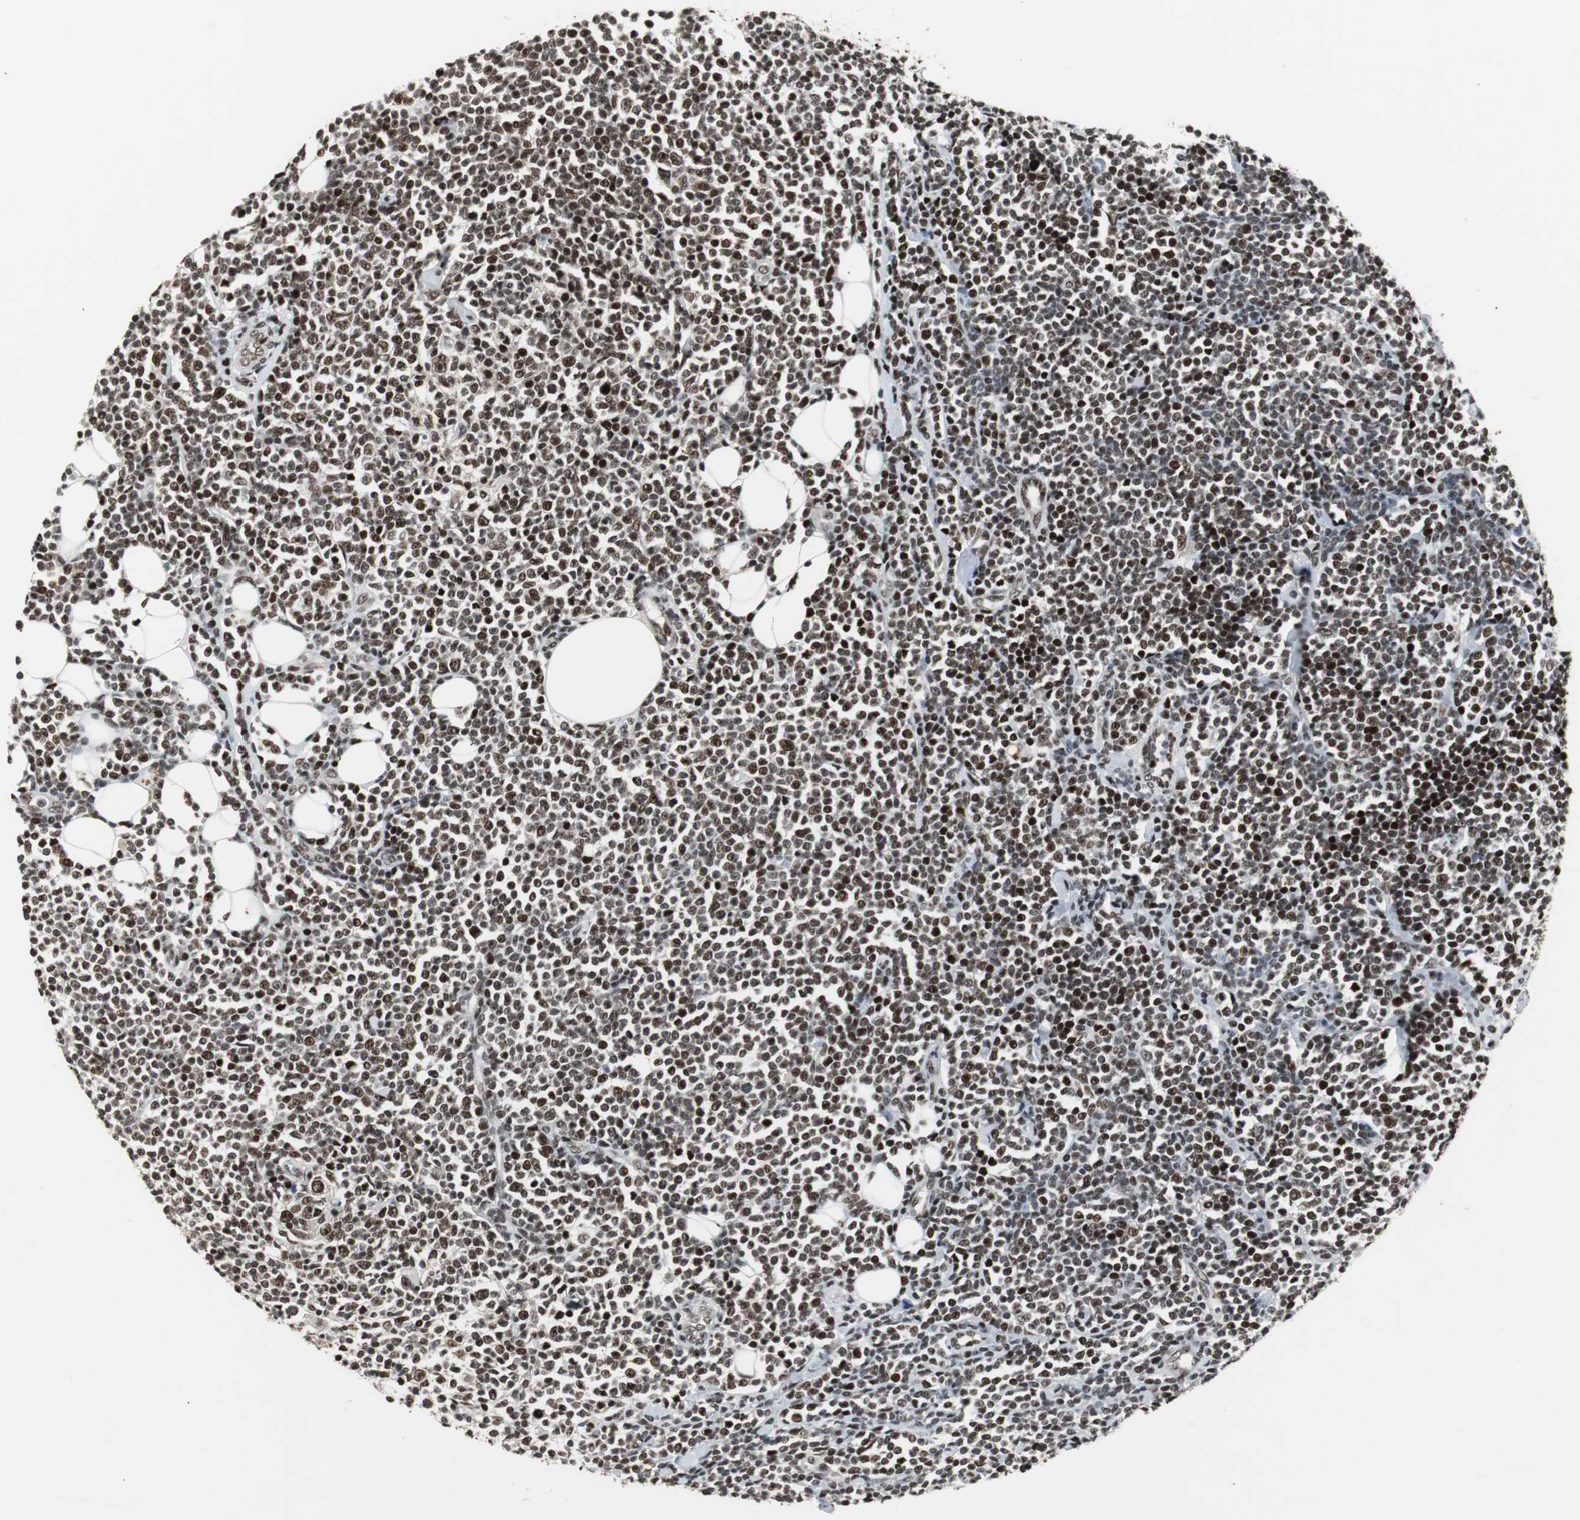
{"staining": {"intensity": "strong", "quantity": ">75%", "location": "cytoplasmic/membranous,nuclear"}, "tissue": "lymphoma", "cell_type": "Tumor cells", "image_type": "cancer", "snomed": [{"axis": "morphology", "description": "Malignant lymphoma, non-Hodgkin's type, Low grade"}, {"axis": "topography", "description": "Soft tissue"}], "caption": "A photomicrograph showing strong cytoplasmic/membranous and nuclear staining in approximately >75% of tumor cells in low-grade malignant lymphoma, non-Hodgkin's type, as visualized by brown immunohistochemical staining.", "gene": "TAF5", "patient": {"sex": "male", "age": 92}}